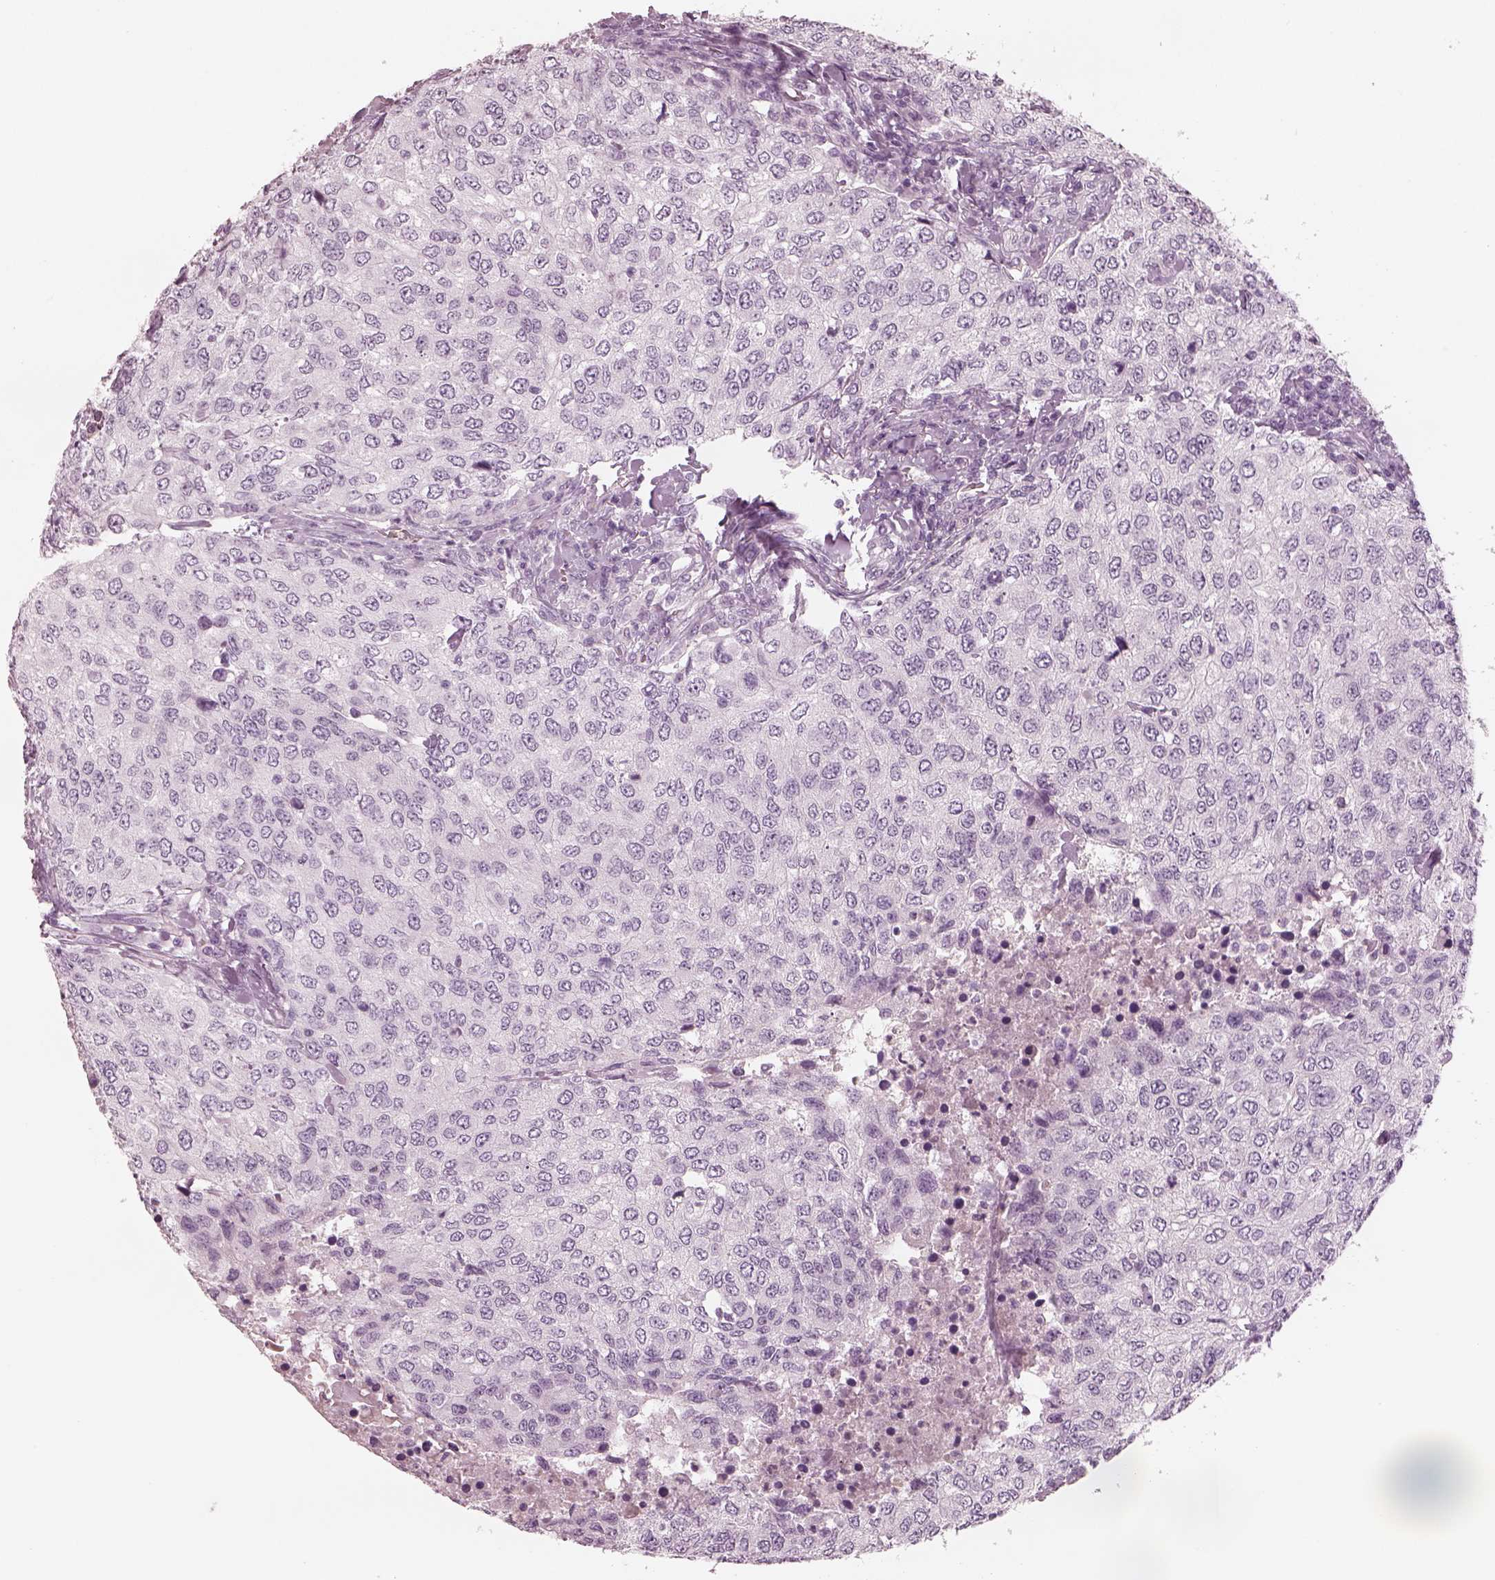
{"staining": {"intensity": "negative", "quantity": "none", "location": "none"}, "tissue": "urothelial cancer", "cell_type": "Tumor cells", "image_type": "cancer", "snomed": [{"axis": "morphology", "description": "Urothelial carcinoma, High grade"}, {"axis": "topography", "description": "Urinary bladder"}], "caption": "IHC histopathology image of human urothelial cancer stained for a protein (brown), which displays no positivity in tumor cells. (DAB immunohistochemistry visualized using brightfield microscopy, high magnification).", "gene": "CSH1", "patient": {"sex": "female", "age": 78}}